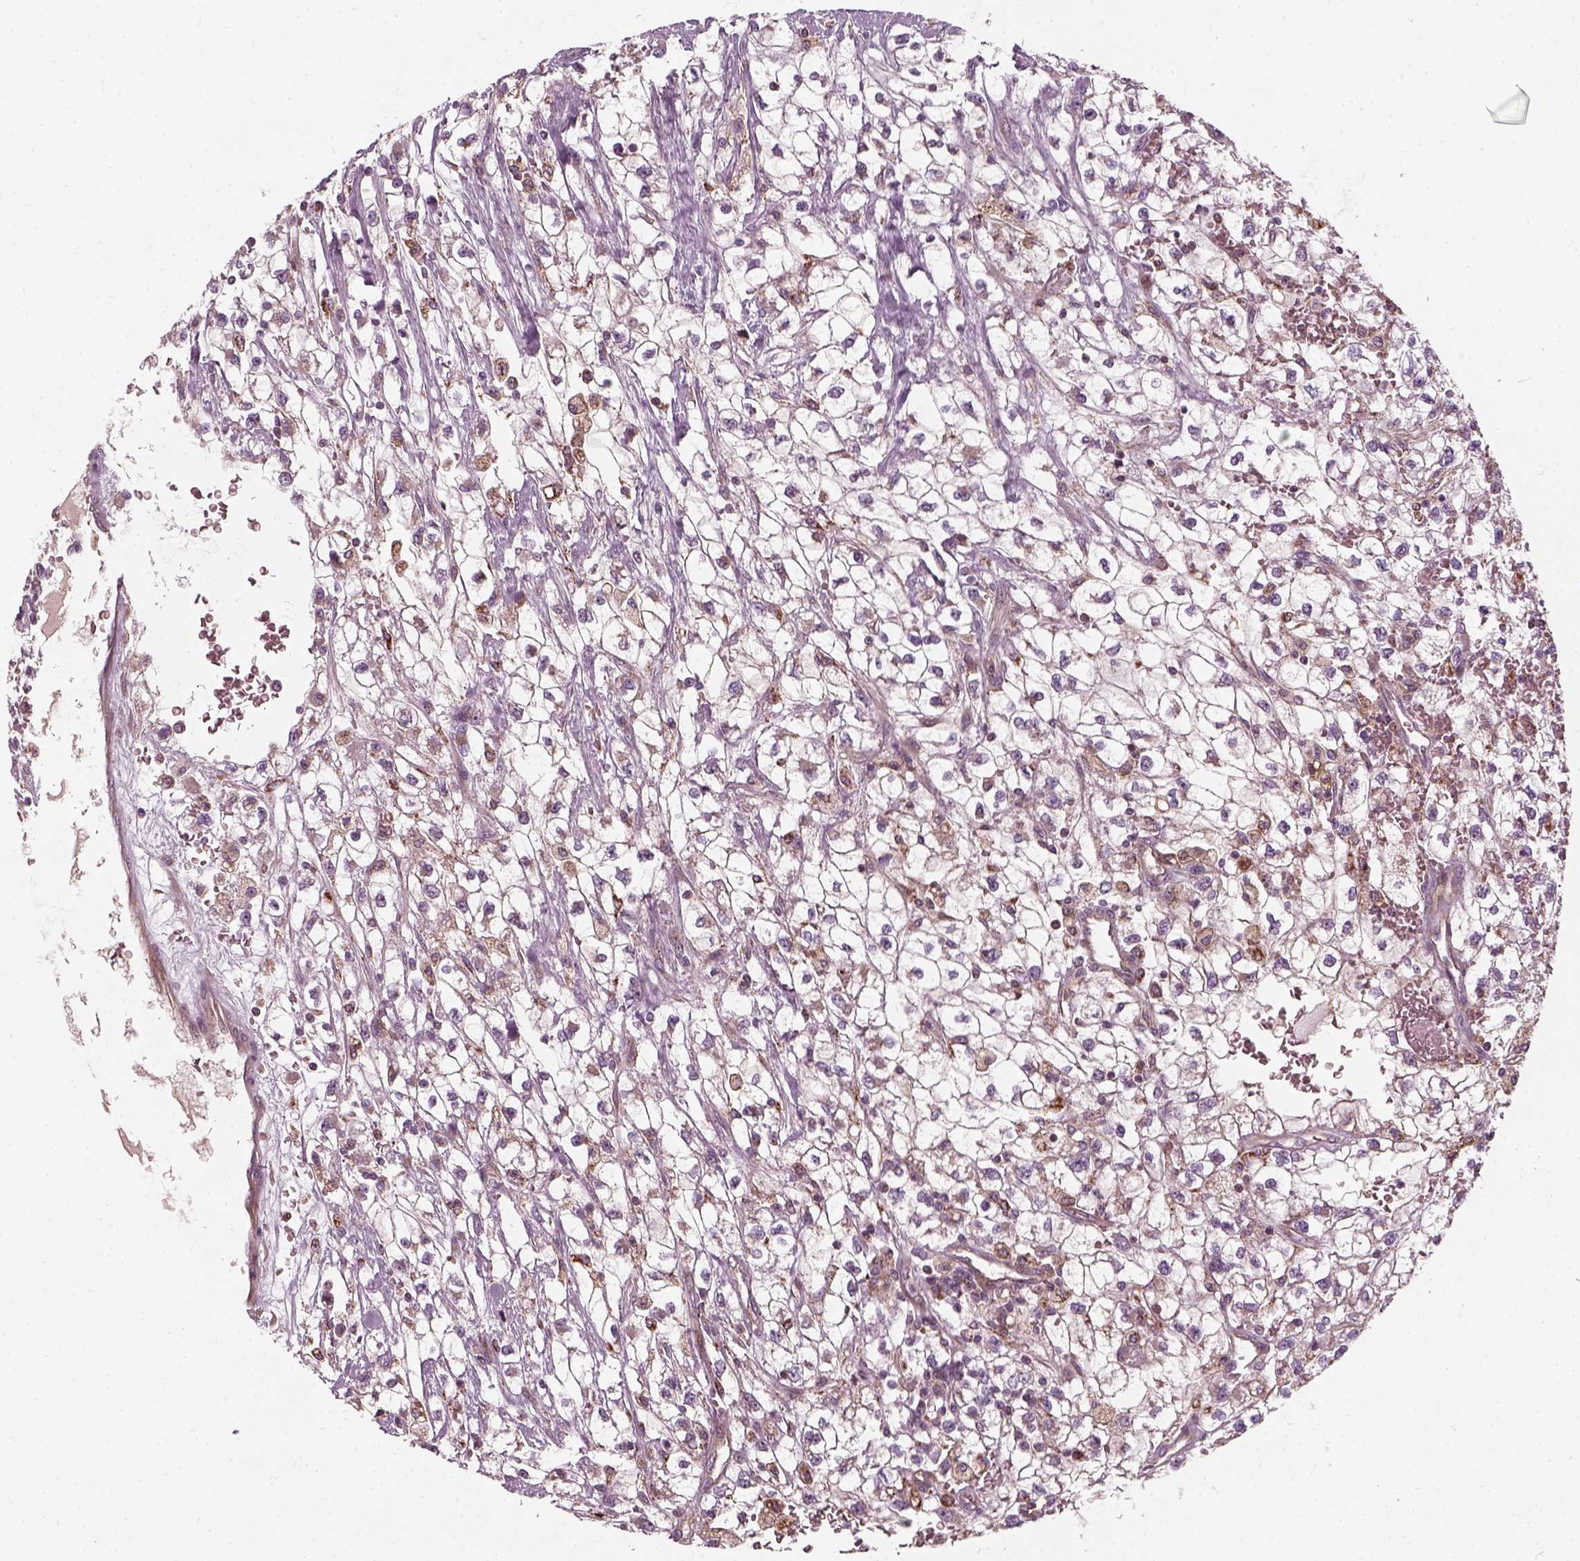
{"staining": {"intensity": "weak", "quantity": "<25%", "location": "cytoplasmic/membranous"}, "tissue": "renal cancer", "cell_type": "Tumor cells", "image_type": "cancer", "snomed": [{"axis": "morphology", "description": "Adenocarcinoma, NOS"}, {"axis": "topography", "description": "Kidney"}], "caption": "An immunohistochemistry (IHC) photomicrograph of renal cancer (adenocarcinoma) is shown. There is no staining in tumor cells of renal cancer (adenocarcinoma).", "gene": "DNASE1L1", "patient": {"sex": "male", "age": 59}}